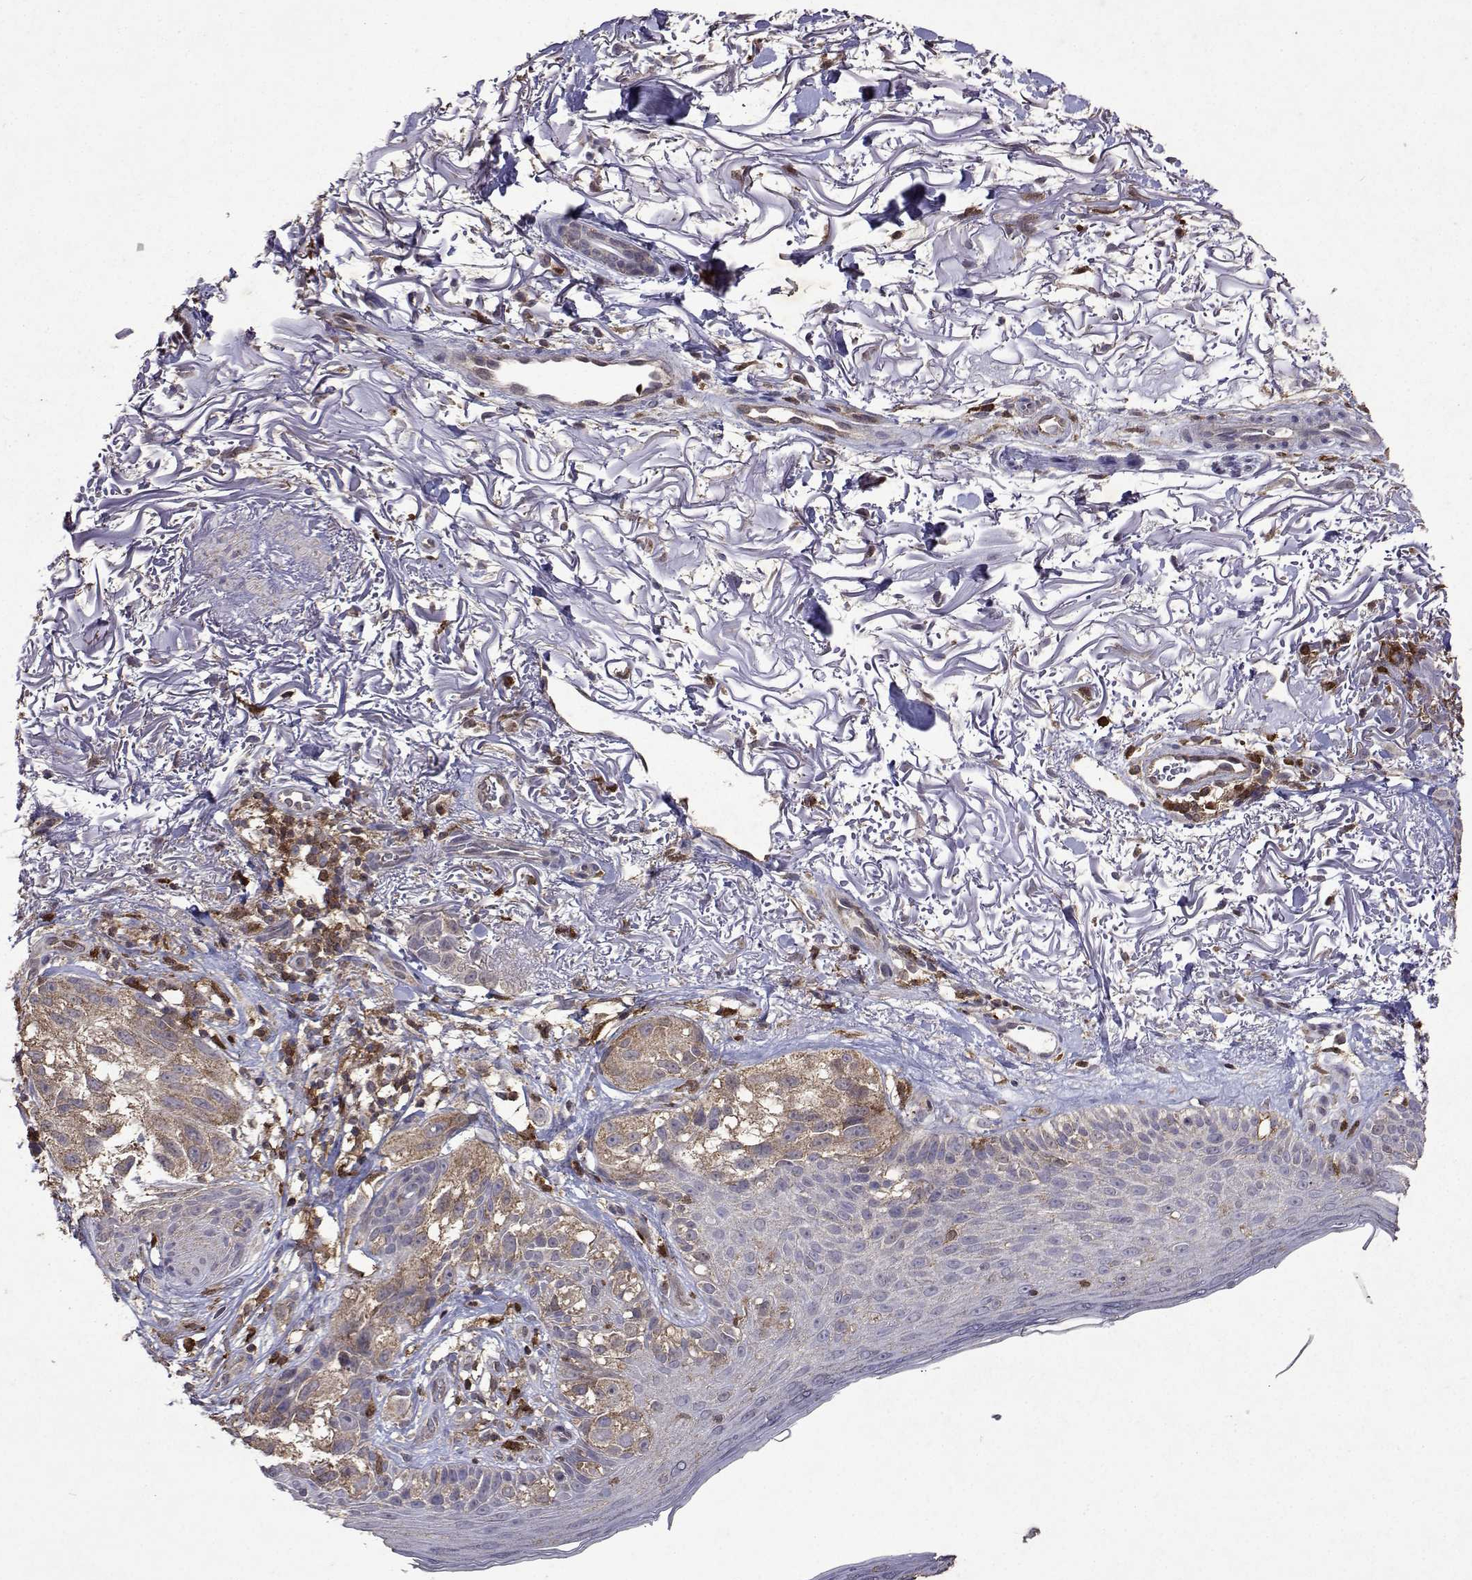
{"staining": {"intensity": "weak", "quantity": ">75%", "location": "cytoplasmic/membranous"}, "tissue": "melanoma", "cell_type": "Tumor cells", "image_type": "cancer", "snomed": [{"axis": "morphology", "description": "Malignant melanoma, NOS"}, {"axis": "topography", "description": "Skin"}], "caption": "The micrograph shows immunohistochemical staining of melanoma. There is weak cytoplasmic/membranous positivity is present in about >75% of tumor cells.", "gene": "APAF1", "patient": {"sex": "female", "age": 86}}